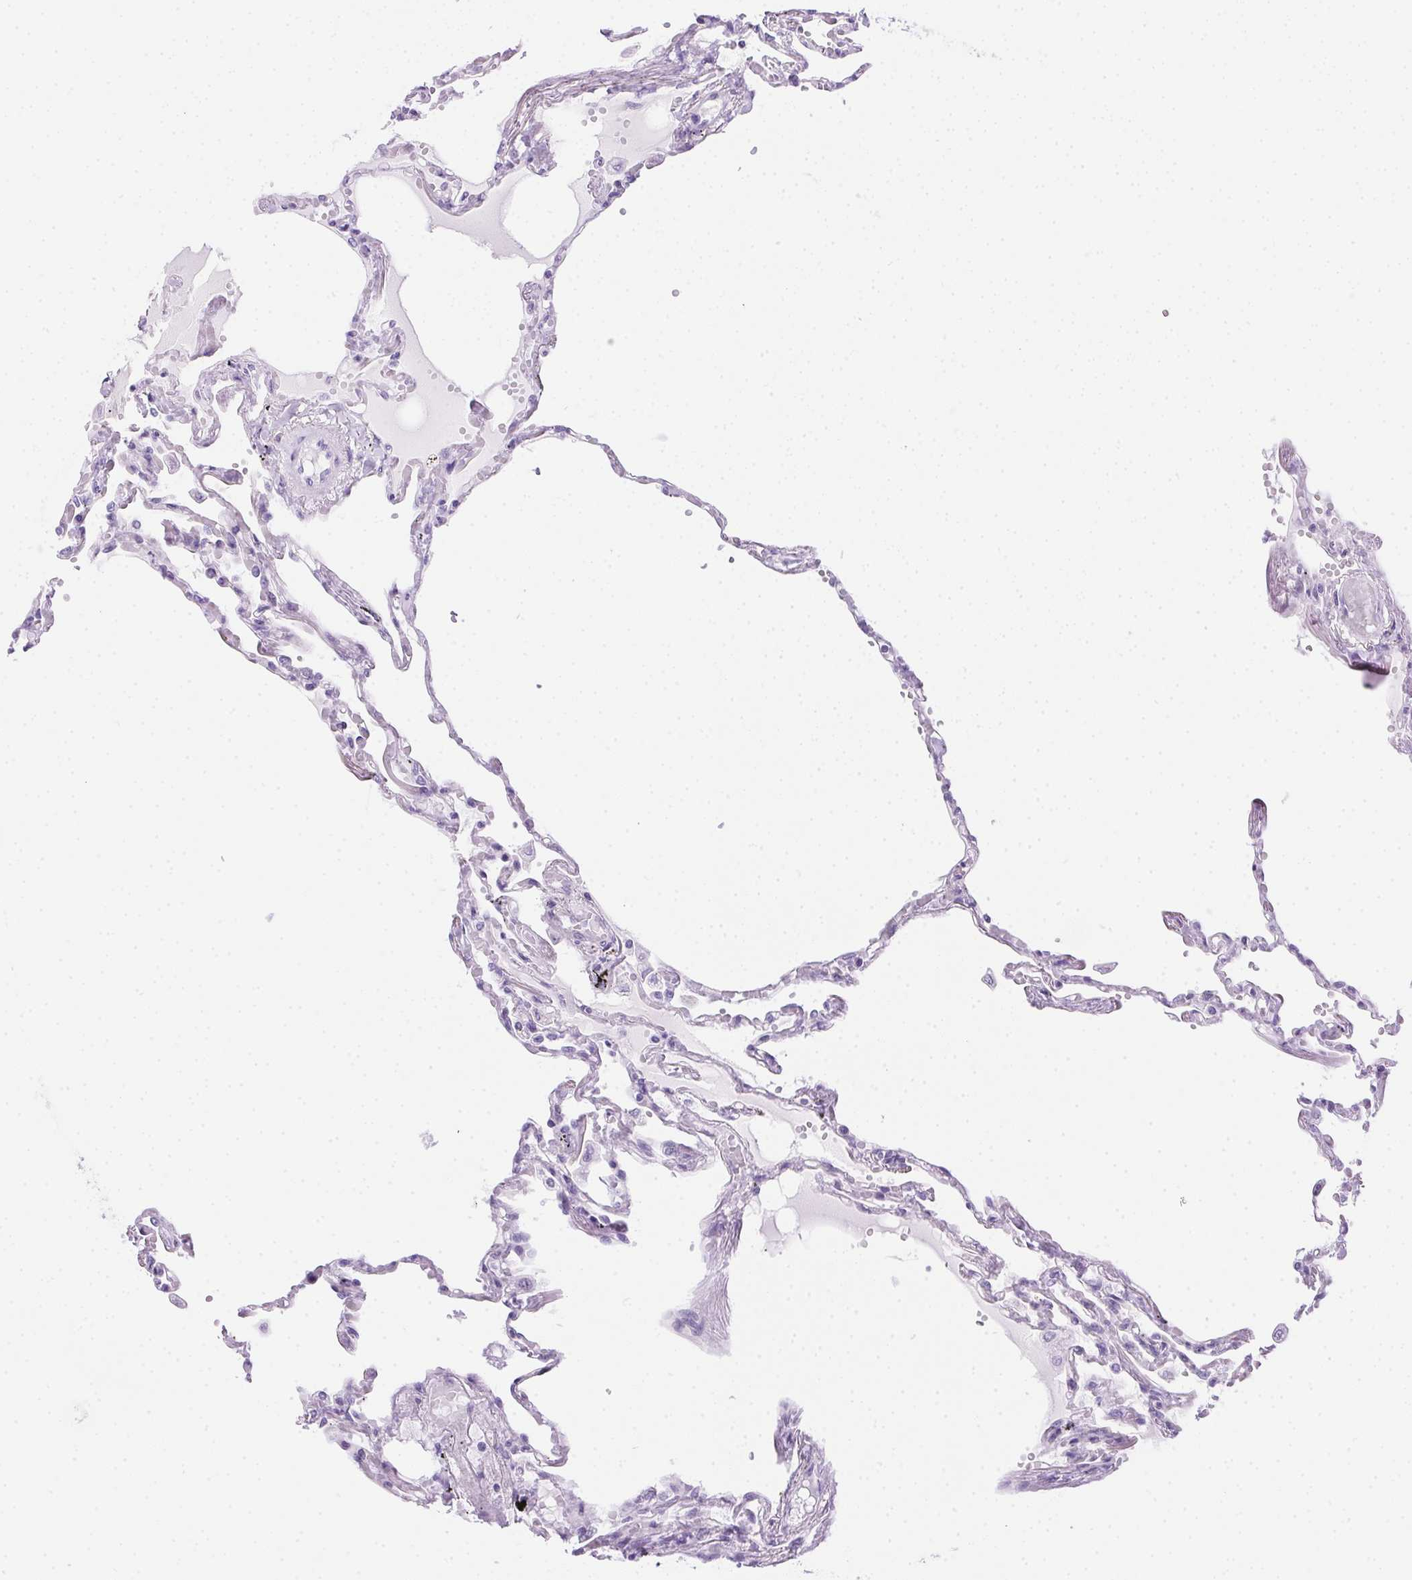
{"staining": {"intensity": "negative", "quantity": "none", "location": "none"}, "tissue": "lung", "cell_type": "Alveolar cells", "image_type": "normal", "snomed": [{"axis": "morphology", "description": "Normal tissue, NOS"}, {"axis": "morphology", "description": "Adenocarcinoma, NOS"}, {"axis": "topography", "description": "Cartilage tissue"}, {"axis": "topography", "description": "Lung"}], "caption": "Immunohistochemistry image of benign lung: human lung stained with DAB exhibits no significant protein positivity in alveolar cells.", "gene": "SPACA5B", "patient": {"sex": "female", "age": 67}}